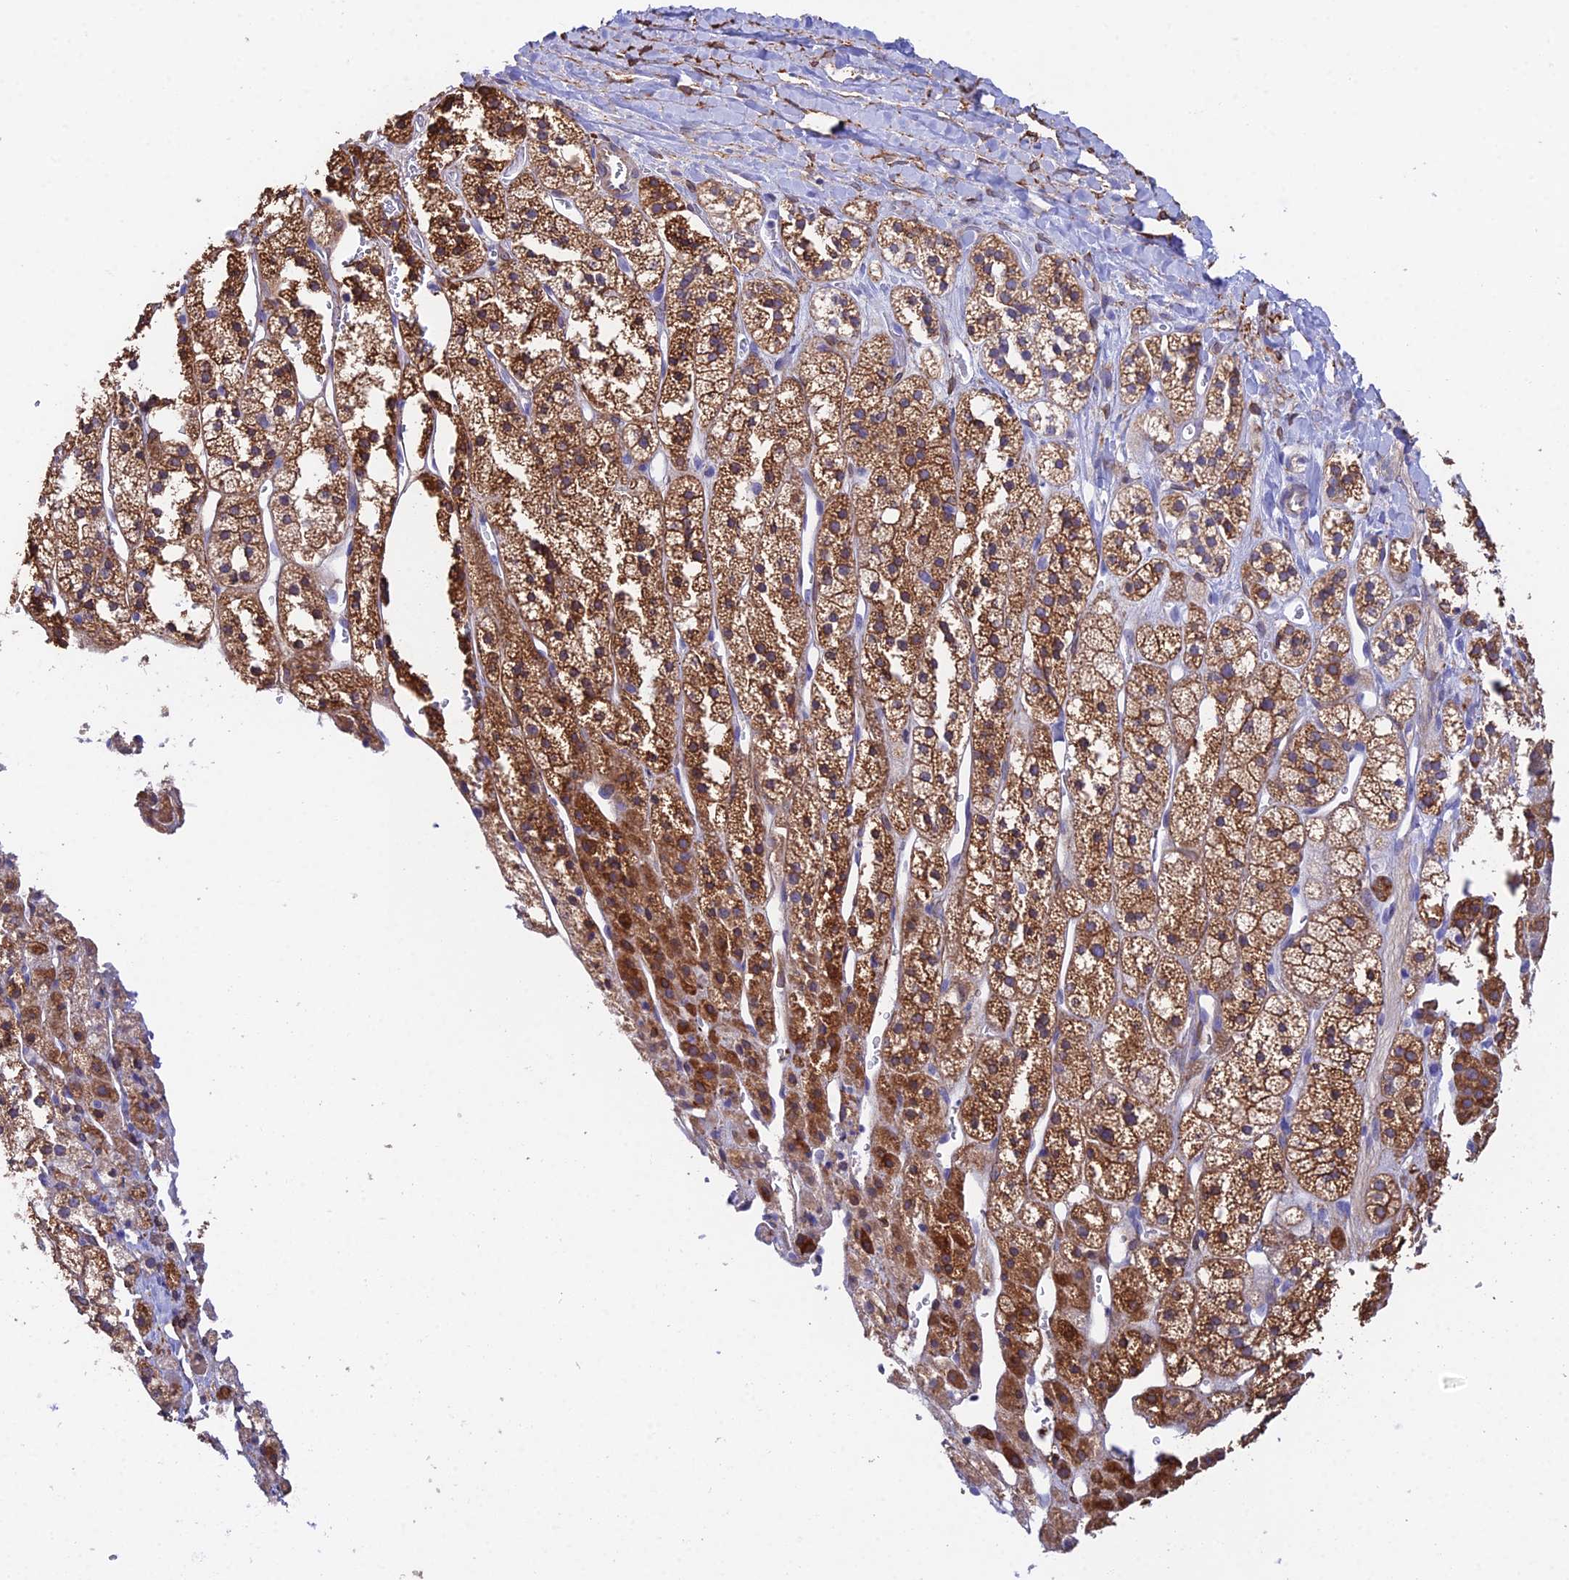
{"staining": {"intensity": "strong", "quantity": "25%-75%", "location": "cytoplasmic/membranous"}, "tissue": "adrenal gland", "cell_type": "Glandular cells", "image_type": "normal", "snomed": [{"axis": "morphology", "description": "Normal tissue, NOS"}, {"axis": "topography", "description": "Adrenal gland"}], "caption": "Immunohistochemical staining of normal adrenal gland reveals strong cytoplasmic/membranous protein positivity in approximately 25%-75% of glandular cells. Nuclei are stained in blue.", "gene": "MXRA7", "patient": {"sex": "male", "age": 56}}